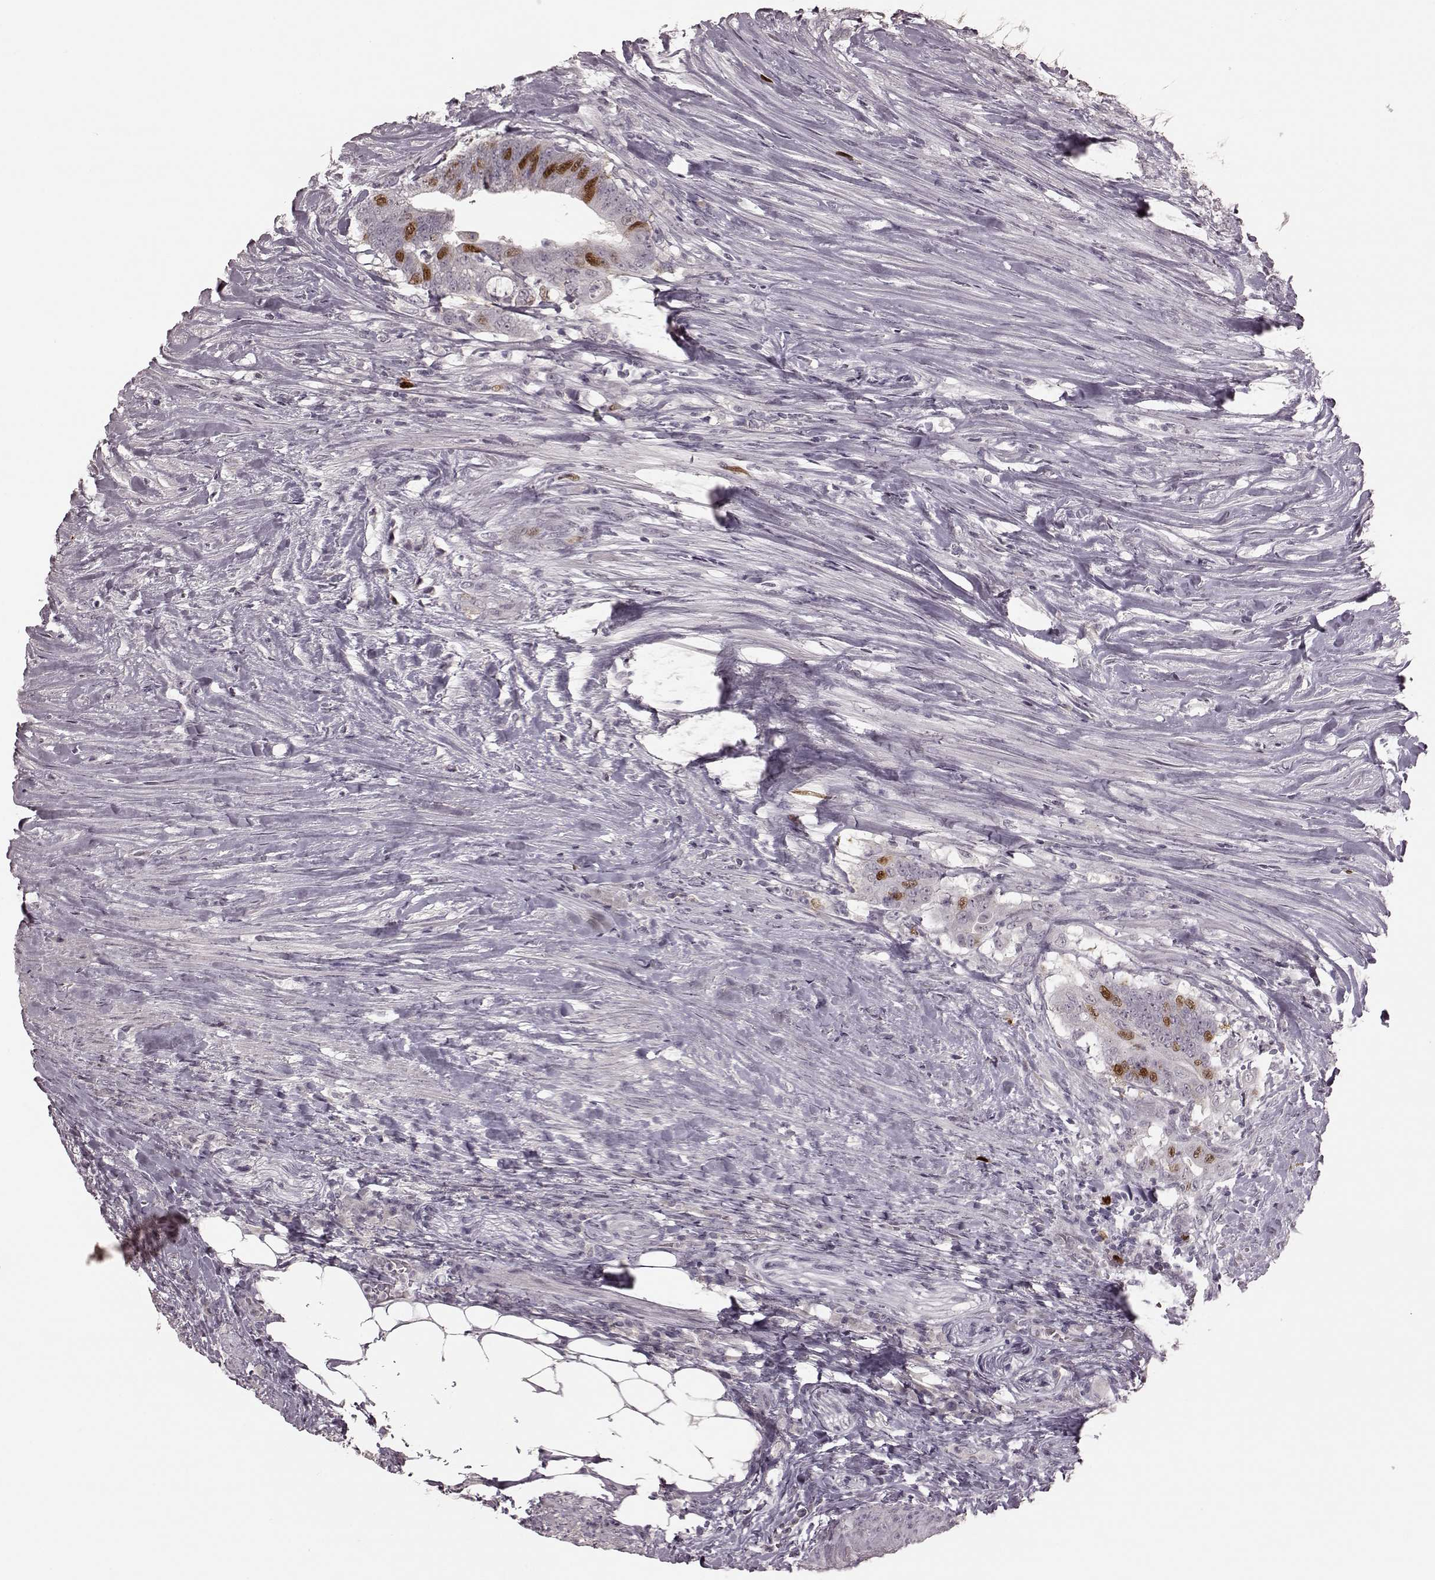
{"staining": {"intensity": "strong", "quantity": "25%-75%", "location": "nuclear"}, "tissue": "colorectal cancer", "cell_type": "Tumor cells", "image_type": "cancer", "snomed": [{"axis": "morphology", "description": "Adenocarcinoma, NOS"}, {"axis": "topography", "description": "Colon"}], "caption": "Immunohistochemistry of colorectal cancer reveals high levels of strong nuclear staining in approximately 25%-75% of tumor cells. (Brightfield microscopy of DAB IHC at high magnification).", "gene": "CCNA2", "patient": {"sex": "female", "age": 43}}